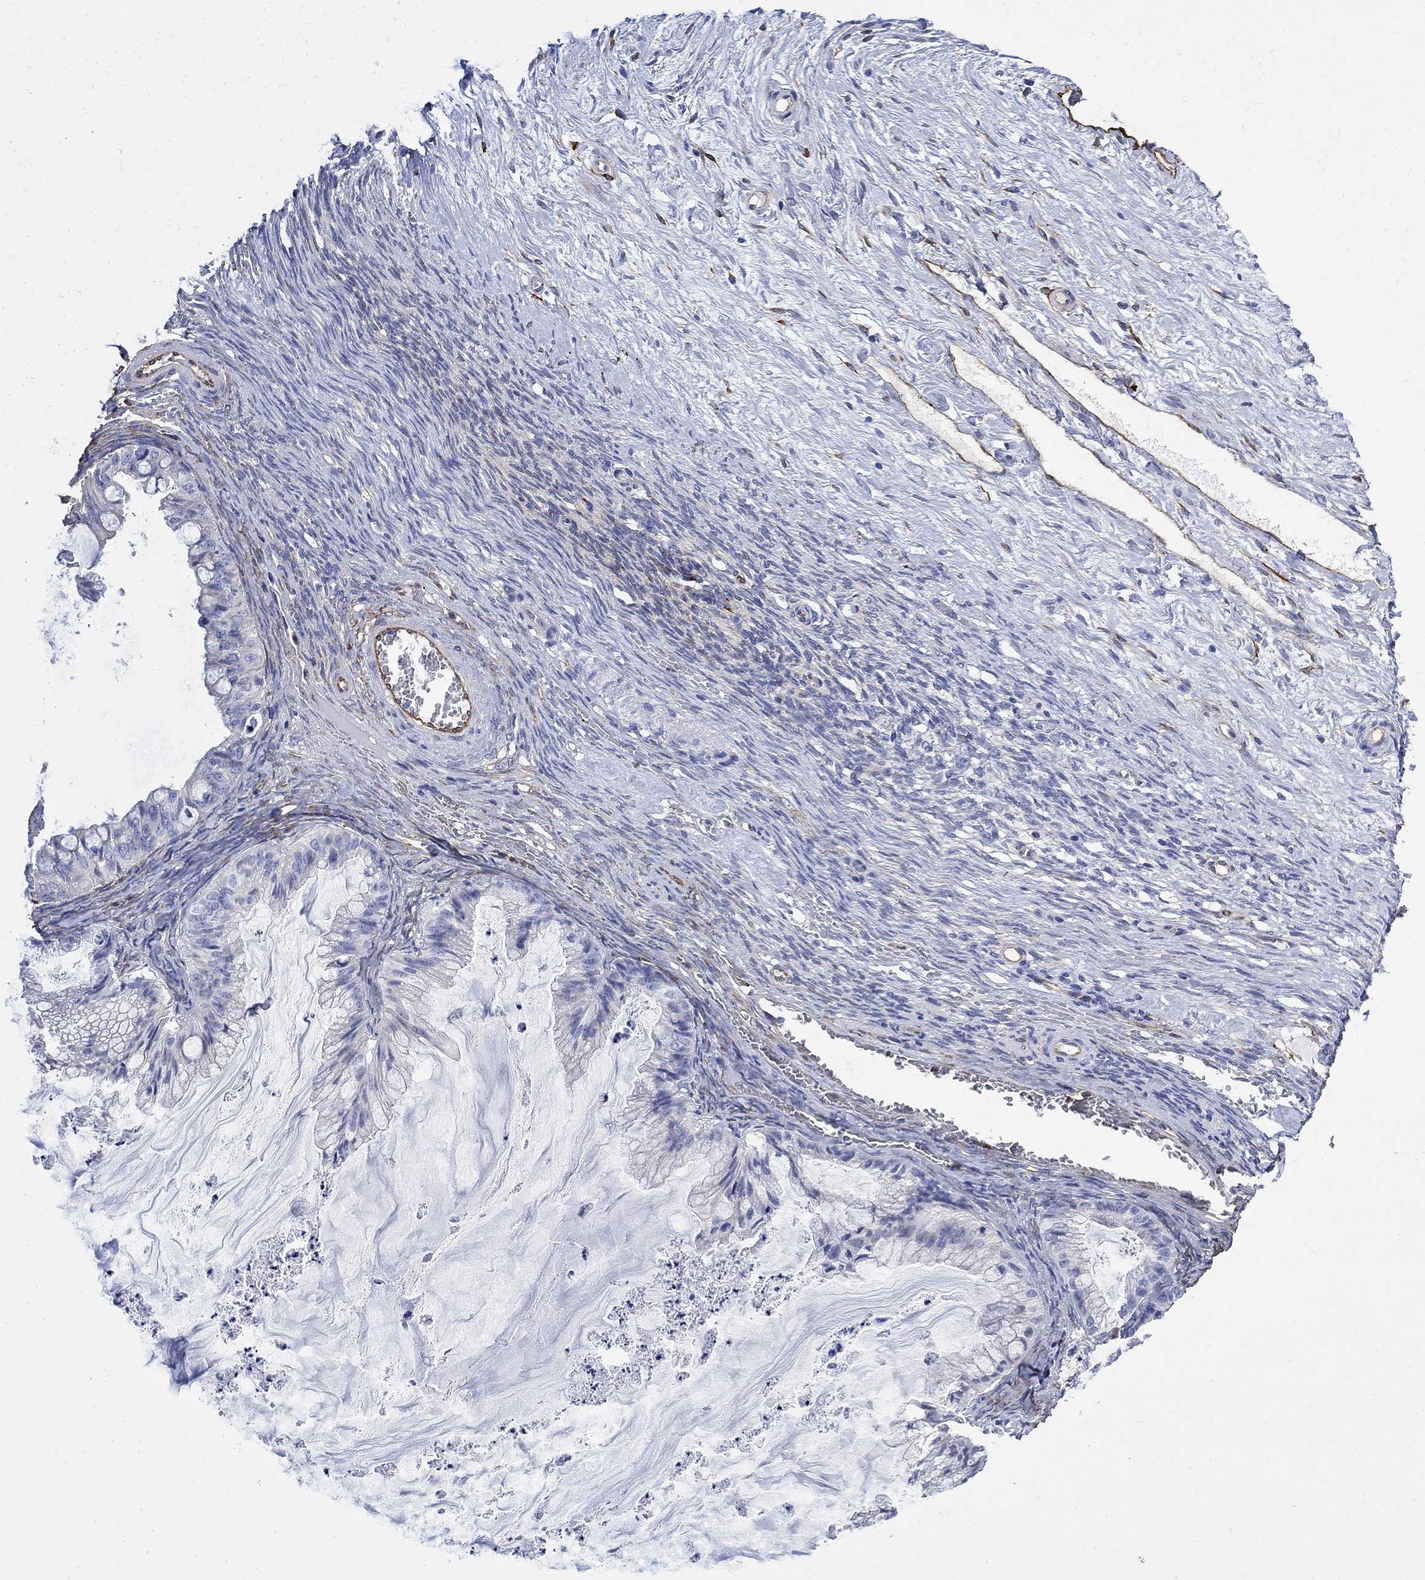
{"staining": {"intensity": "negative", "quantity": "none", "location": "none"}, "tissue": "ovarian cancer", "cell_type": "Tumor cells", "image_type": "cancer", "snomed": [{"axis": "morphology", "description": "Cystadenocarcinoma, mucinous, NOS"}, {"axis": "topography", "description": "Ovary"}], "caption": "The image demonstrates no significant staining in tumor cells of ovarian mucinous cystadenocarcinoma.", "gene": "TGM2", "patient": {"sex": "female", "age": 57}}